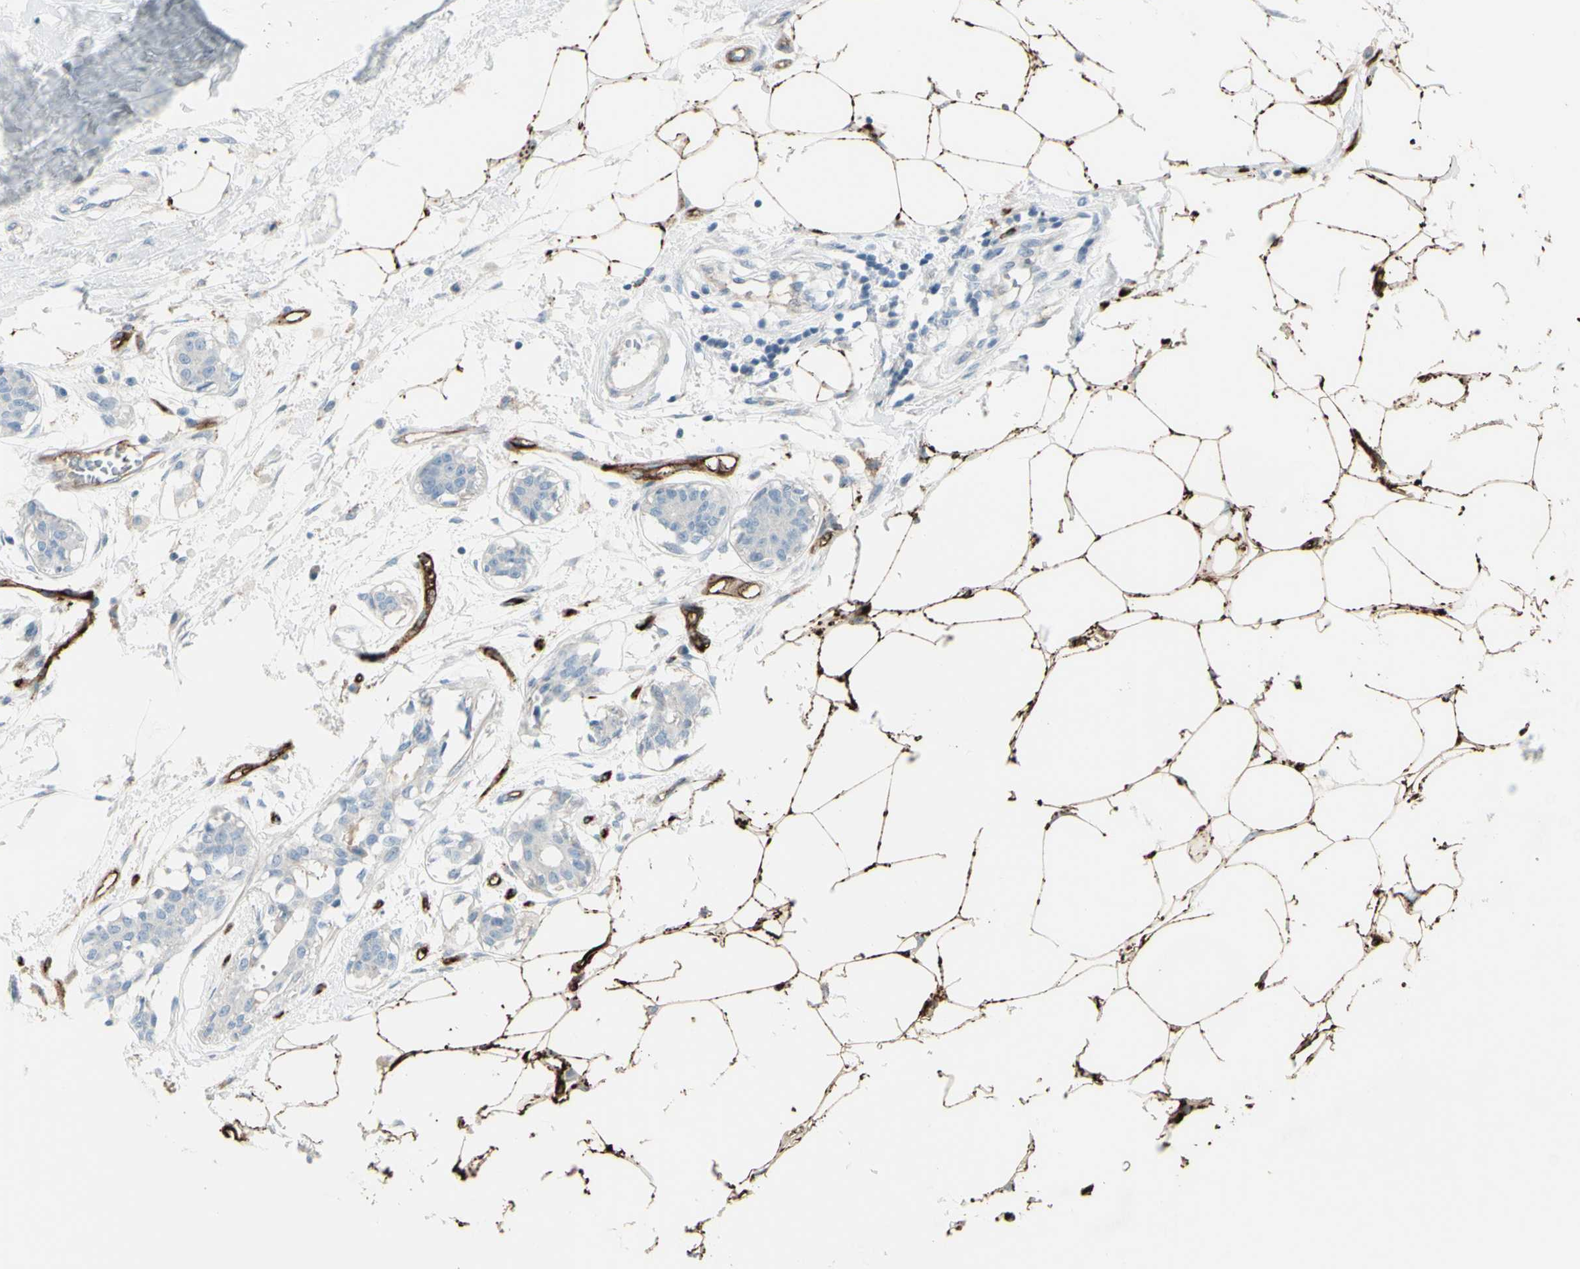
{"staining": {"intensity": "negative", "quantity": "none", "location": "none"}, "tissue": "breast cancer", "cell_type": "Tumor cells", "image_type": "cancer", "snomed": [{"axis": "morphology", "description": "Duct carcinoma"}, {"axis": "topography", "description": "Breast"}], "caption": "An image of human breast cancer (infiltrating ductal carcinoma) is negative for staining in tumor cells. Nuclei are stained in blue.", "gene": "GPR34", "patient": {"sex": "female", "age": 40}}